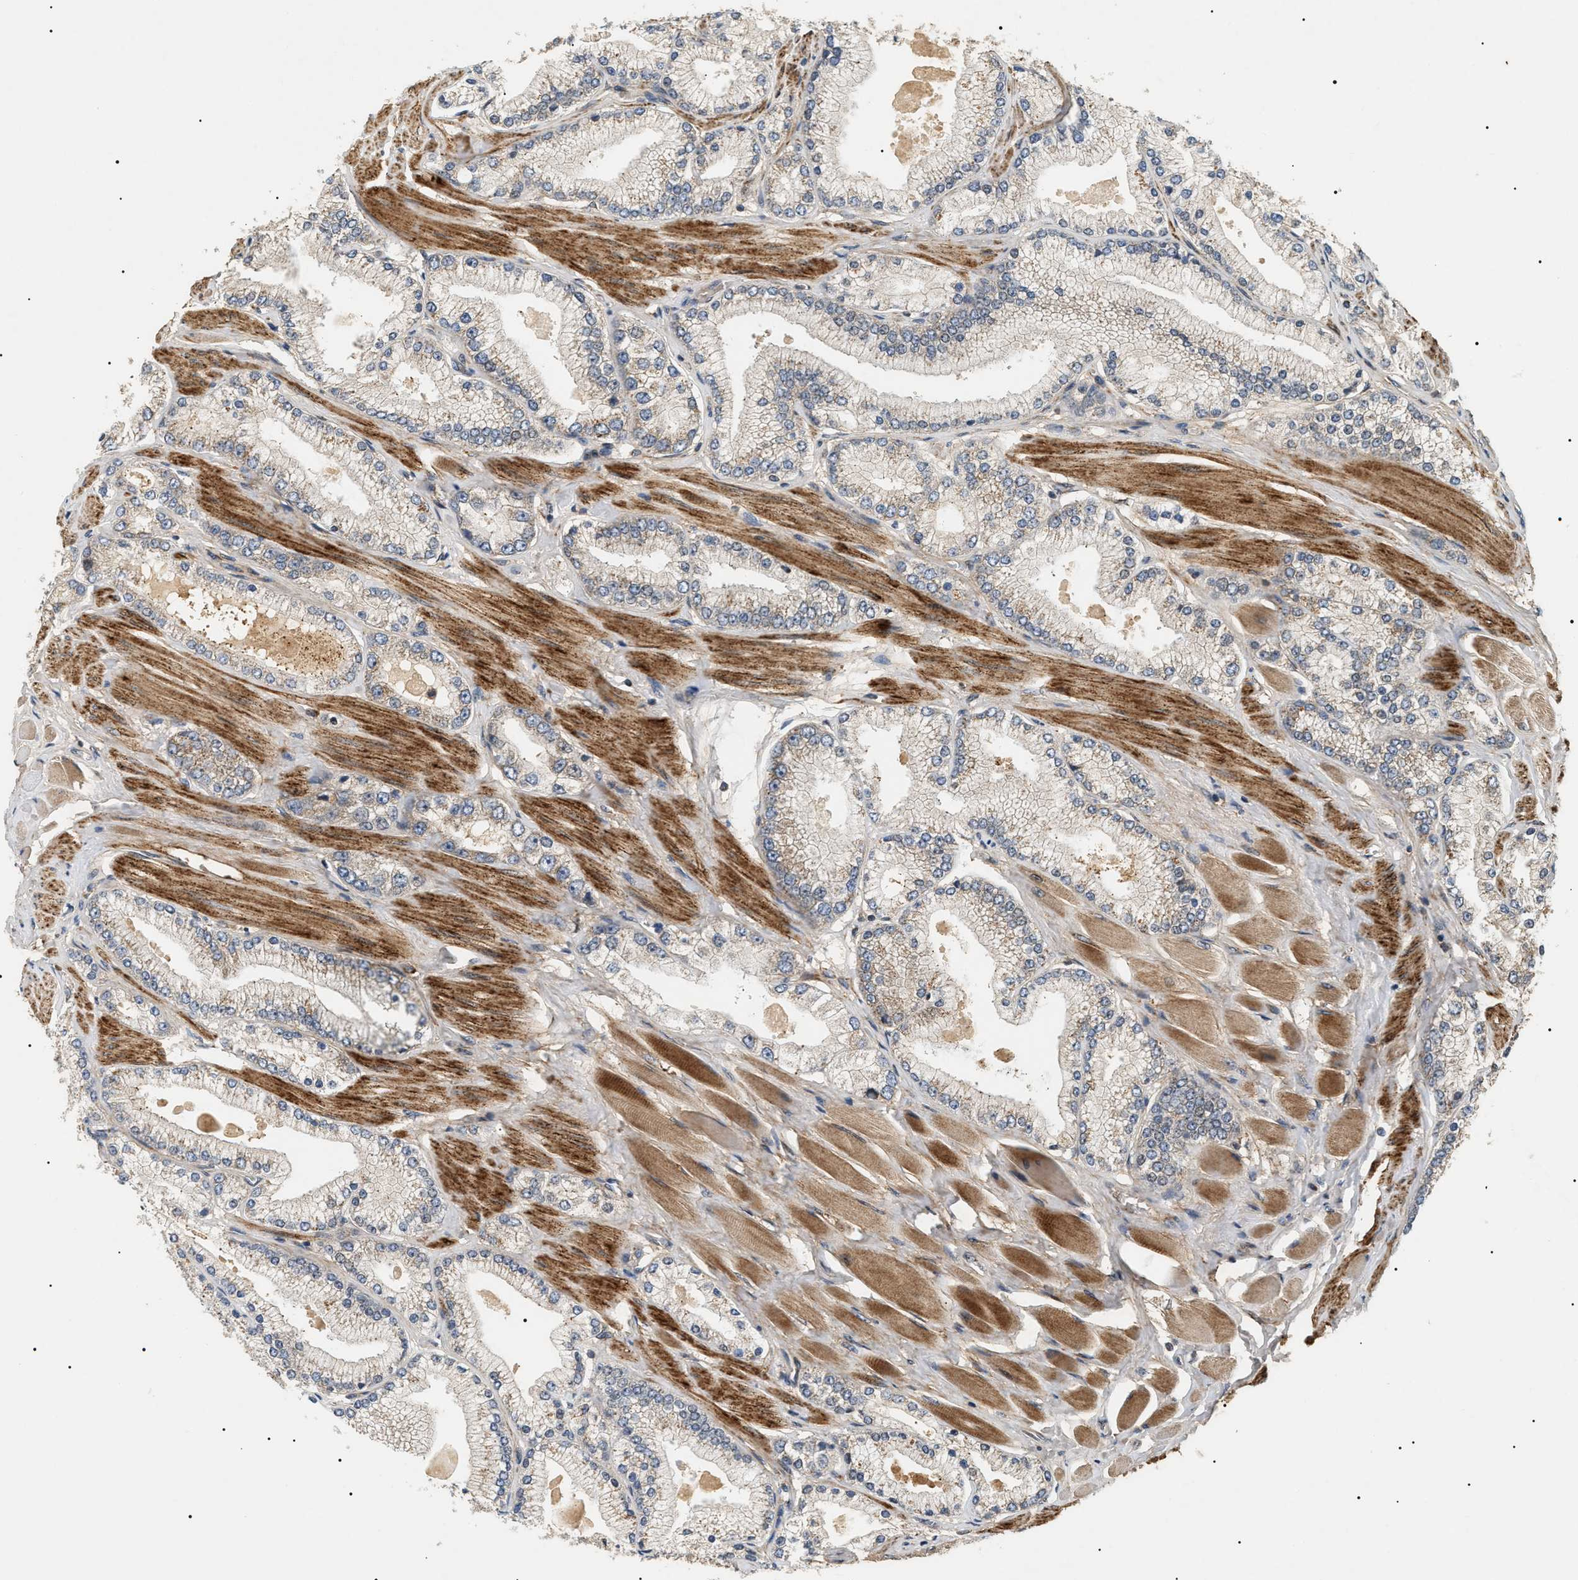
{"staining": {"intensity": "moderate", "quantity": "25%-75%", "location": "cytoplasmic/membranous"}, "tissue": "prostate cancer", "cell_type": "Tumor cells", "image_type": "cancer", "snomed": [{"axis": "morphology", "description": "Adenocarcinoma, High grade"}, {"axis": "topography", "description": "Prostate"}], "caption": "This histopathology image demonstrates immunohistochemistry (IHC) staining of human prostate cancer, with medium moderate cytoplasmic/membranous staining in about 25%-75% of tumor cells.", "gene": "ZBTB26", "patient": {"sex": "male", "age": 50}}